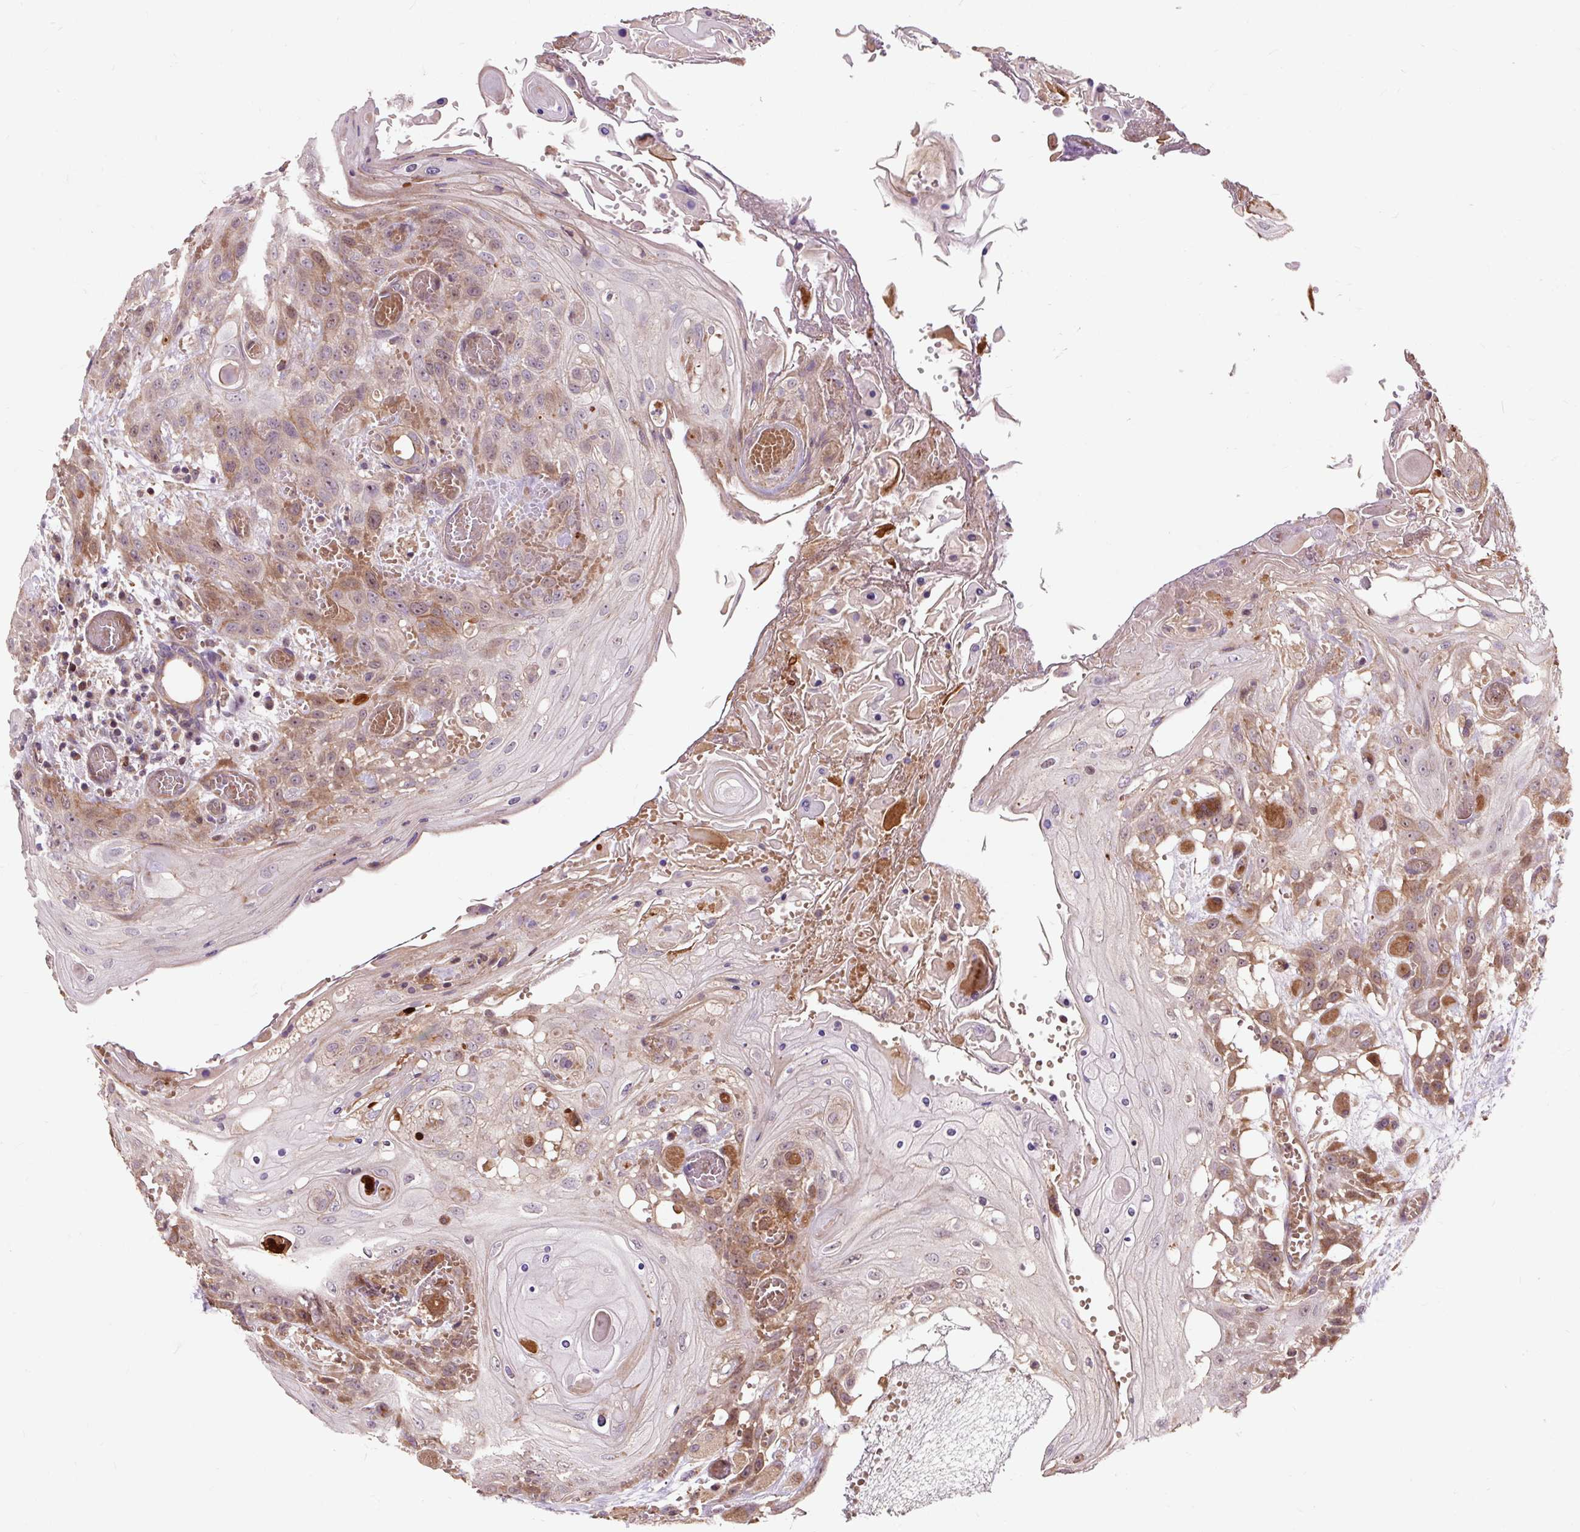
{"staining": {"intensity": "moderate", "quantity": "25%-75%", "location": "cytoplasmic/membranous"}, "tissue": "head and neck cancer", "cell_type": "Tumor cells", "image_type": "cancer", "snomed": [{"axis": "morphology", "description": "Squamous cell carcinoma, NOS"}, {"axis": "topography", "description": "Head-Neck"}], "caption": "Immunohistochemistry (DAB) staining of human head and neck cancer demonstrates moderate cytoplasmic/membranous protein positivity in approximately 25%-75% of tumor cells. Nuclei are stained in blue.", "gene": "PRIMPOL", "patient": {"sex": "female", "age": 43}}